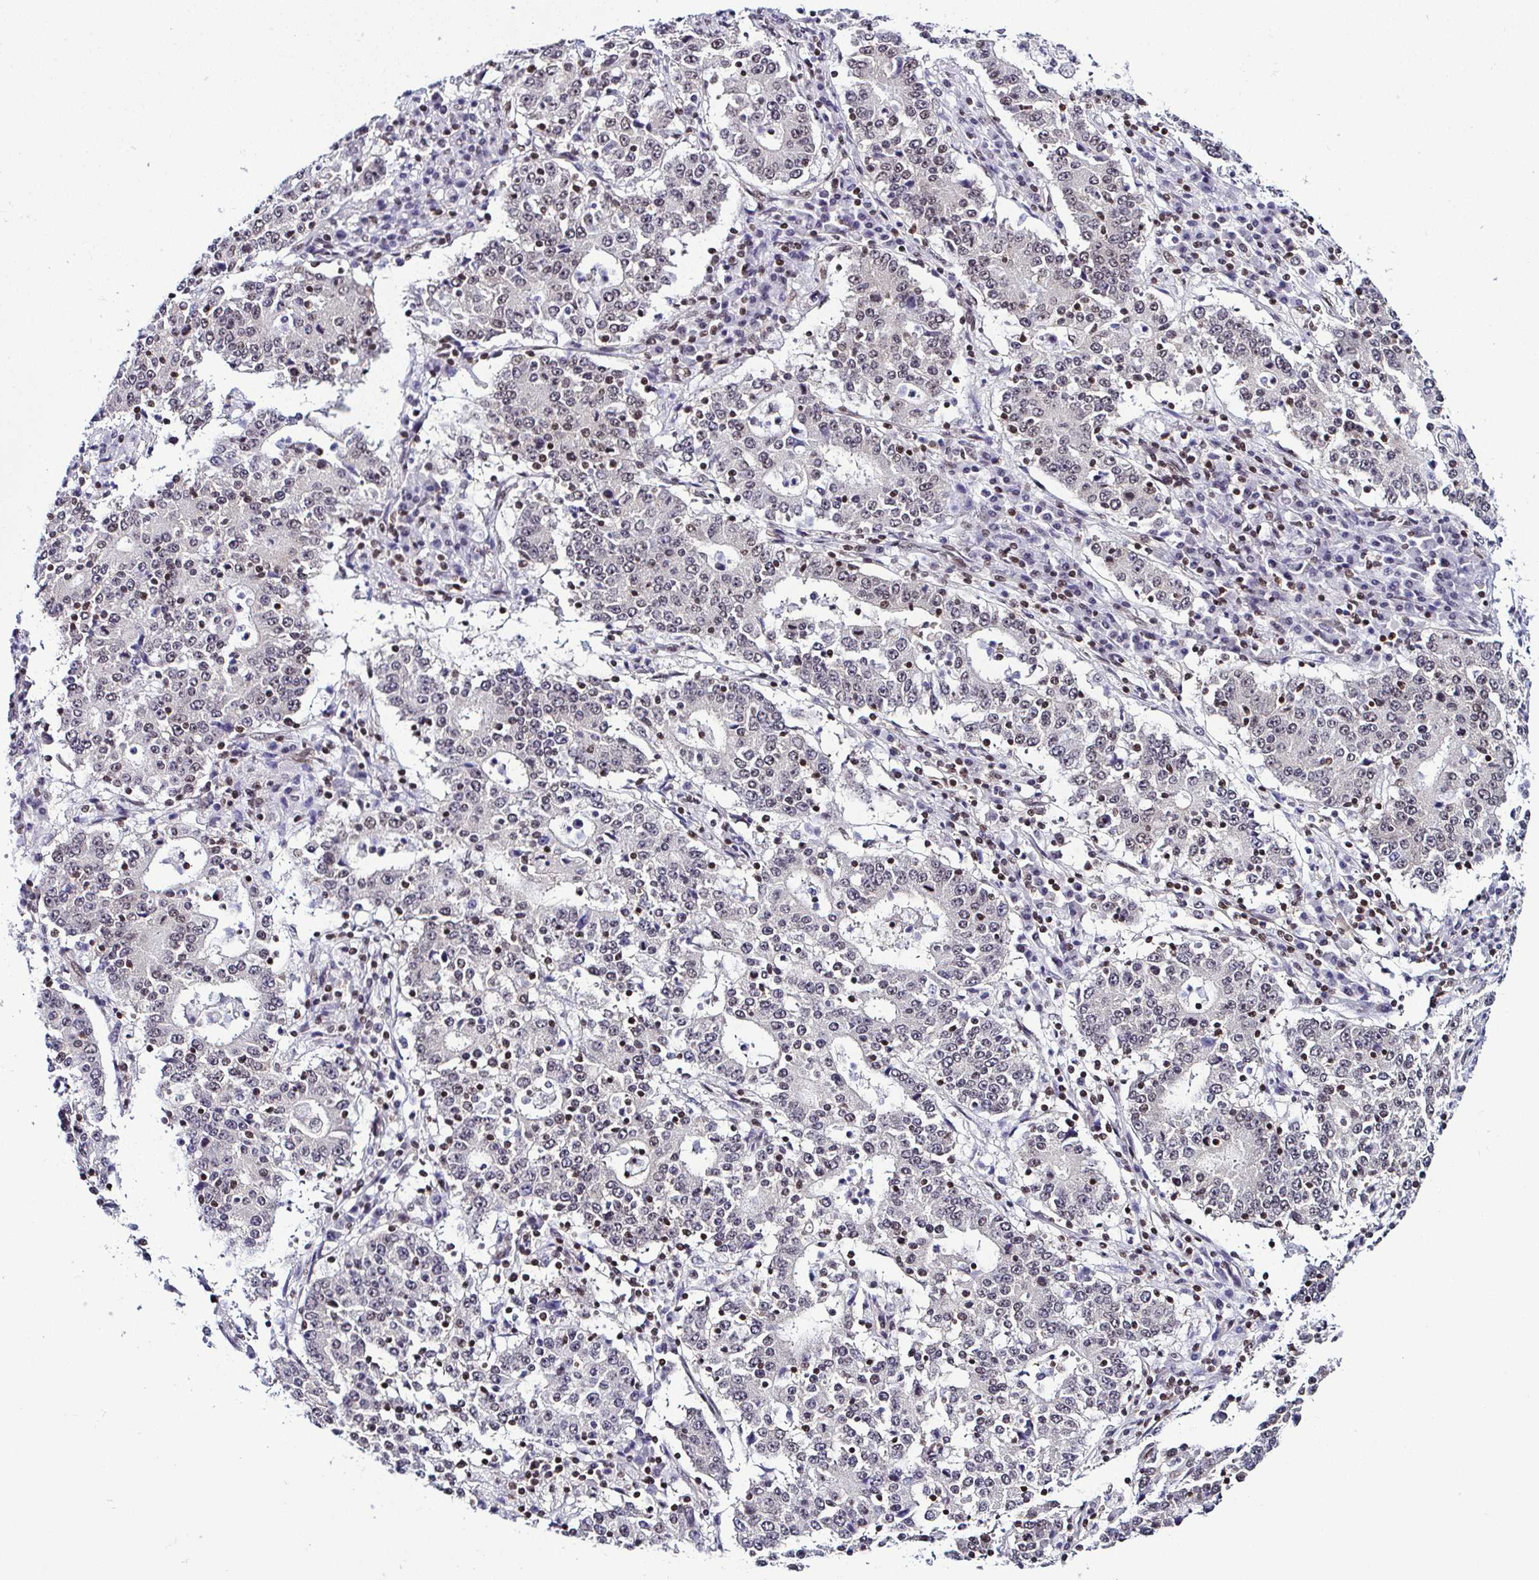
{"staining": {"intensity": "weak", "quantity": "25%-75%", "location": "nuclear"}, "tissue": "stomach cancer", "cell_type": "Tumor cells", "image_type": "cancer", "snomed": [{"axis": "morphology", "description": "Adenocarcinoma, NOS"}, {"axis": "topography", "description": "Stomach"}], "caption": "This histopathology image displays immunohistochemistry (IHC) staining of stomach cancer (adenocarcinoma), with low weak nuclear positivity in approximately 25%-75% of tumor cells.", "gene": "DR1", "patient": {"sex": "male", "age": 59}}